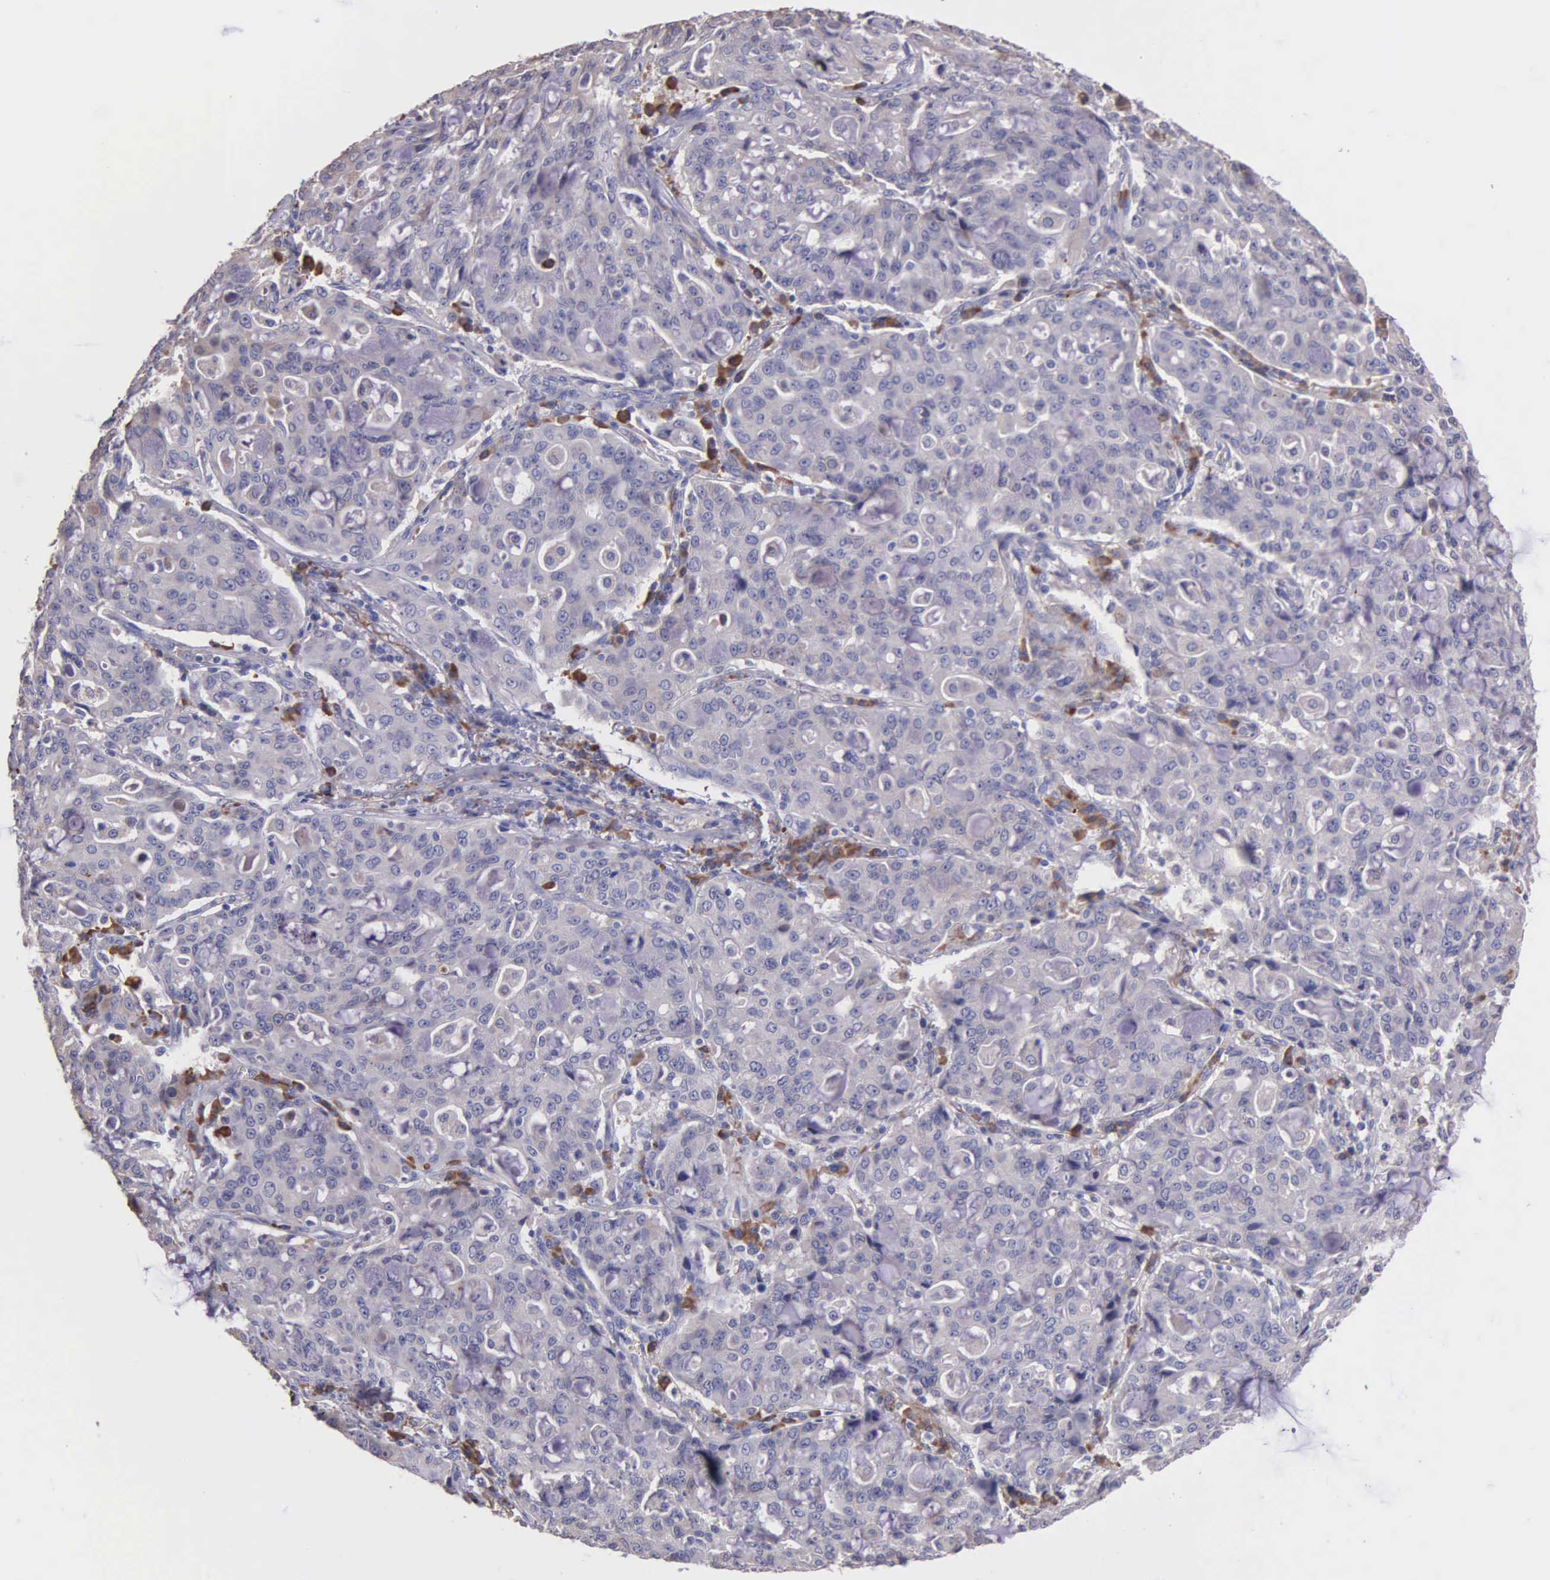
{"staining": {"intensity": "weak", "quantity": "25%-75%", "location": "cytoplasmic/membranous"}, "tissue": "lung cancer", "cell_type": "Tumor cells", "image_type": "cancer", "snomed": [{"axis": "morphology", "description": "Adenocarcinoma, NOS"}, {"axis": "topography", "description": "Lung"}], "caption": "An image of human adenocarcinoma (lung) stained for a protein shows weak cytoplasmic/membranous brown staining in tumor cells.", "gene": "ZC3H12B", "patient": {"sex": "female", "age": 44}}